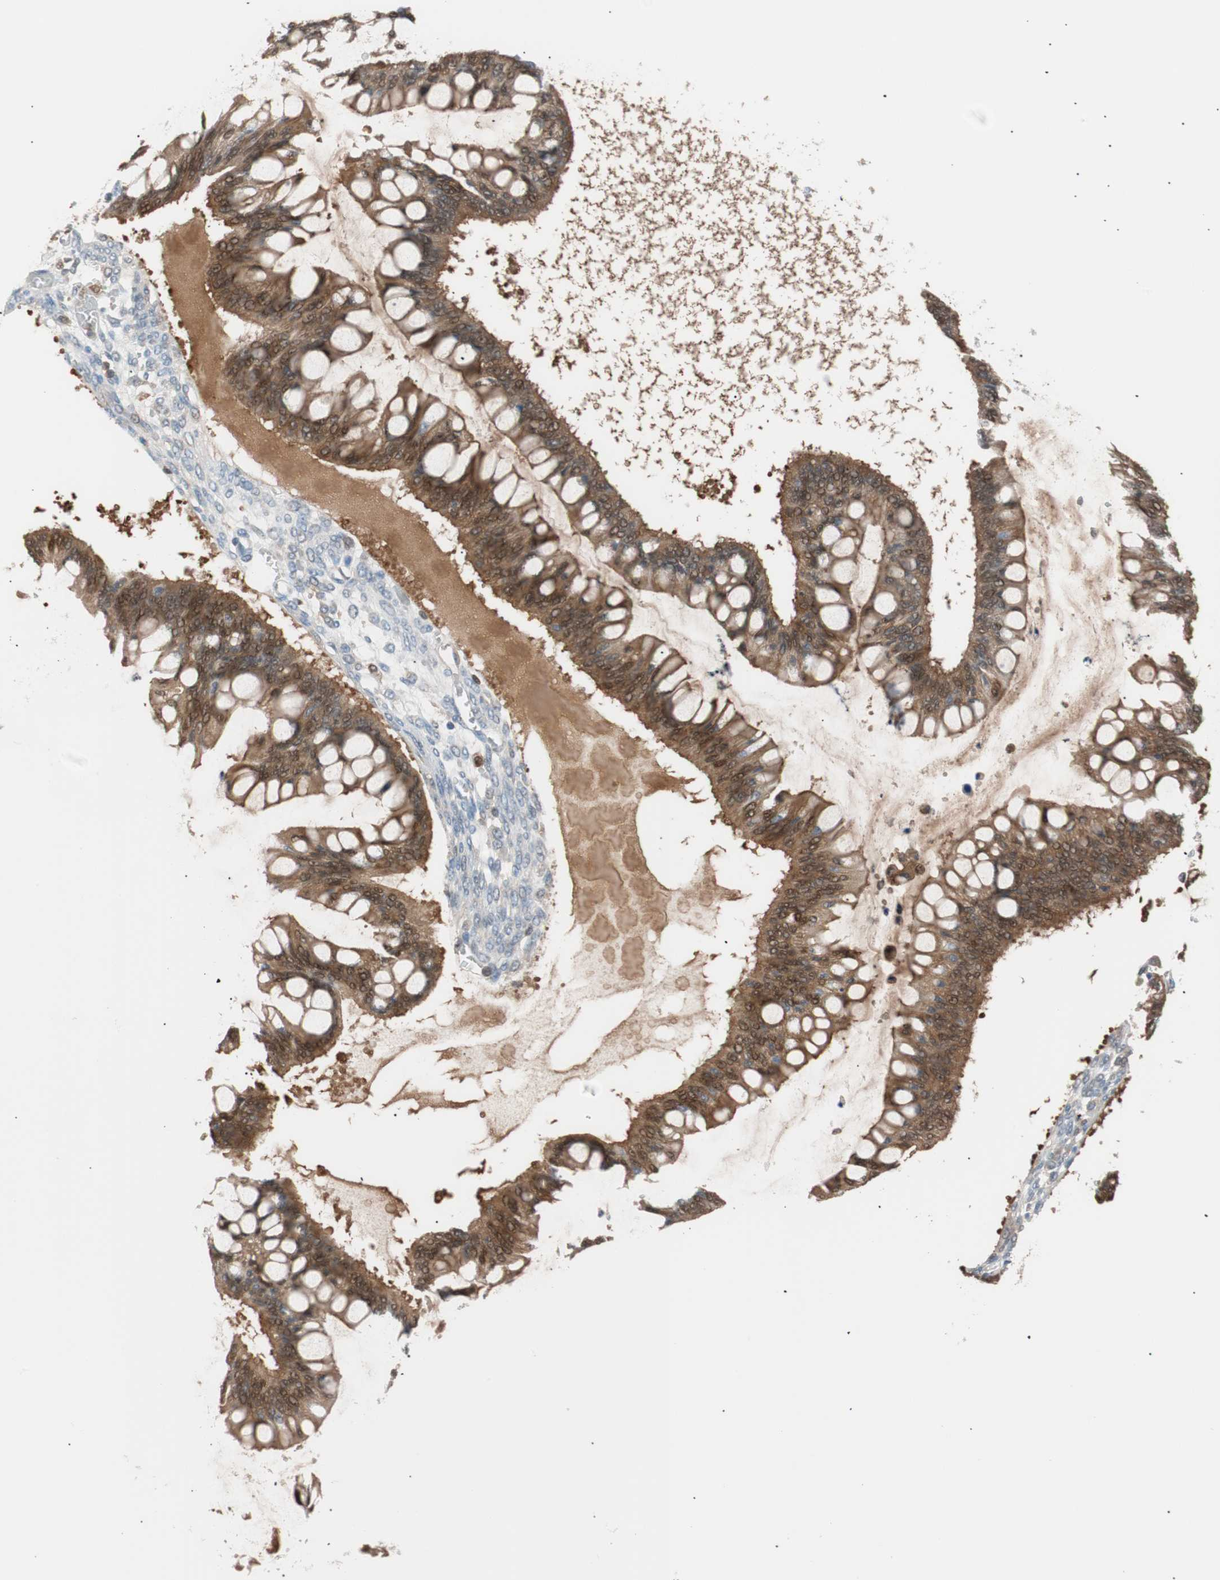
{"staining": {"intensity": "moderate", "quantity": ">75%", "location": "cytoplasmic/membranous"}, "tissue": "ovarian cancer", "cell_type": "Tumor cells", "image_type": "cancer", "snomed": [{"axis": "morphology", "description": "Cystadenocarcinoma, mucinous, NOS"}, {"axis": "topography", "description": "Ovary"}], "caption": "Brown immunohistochemical staining in human ovarian mucinous cystadenocarcinoma exhibits moderate cytoplasmic/membranous expression in about >75% of tumor cells.", "gene": "IL18", "patient": {"sex": "female", "age": 73}}